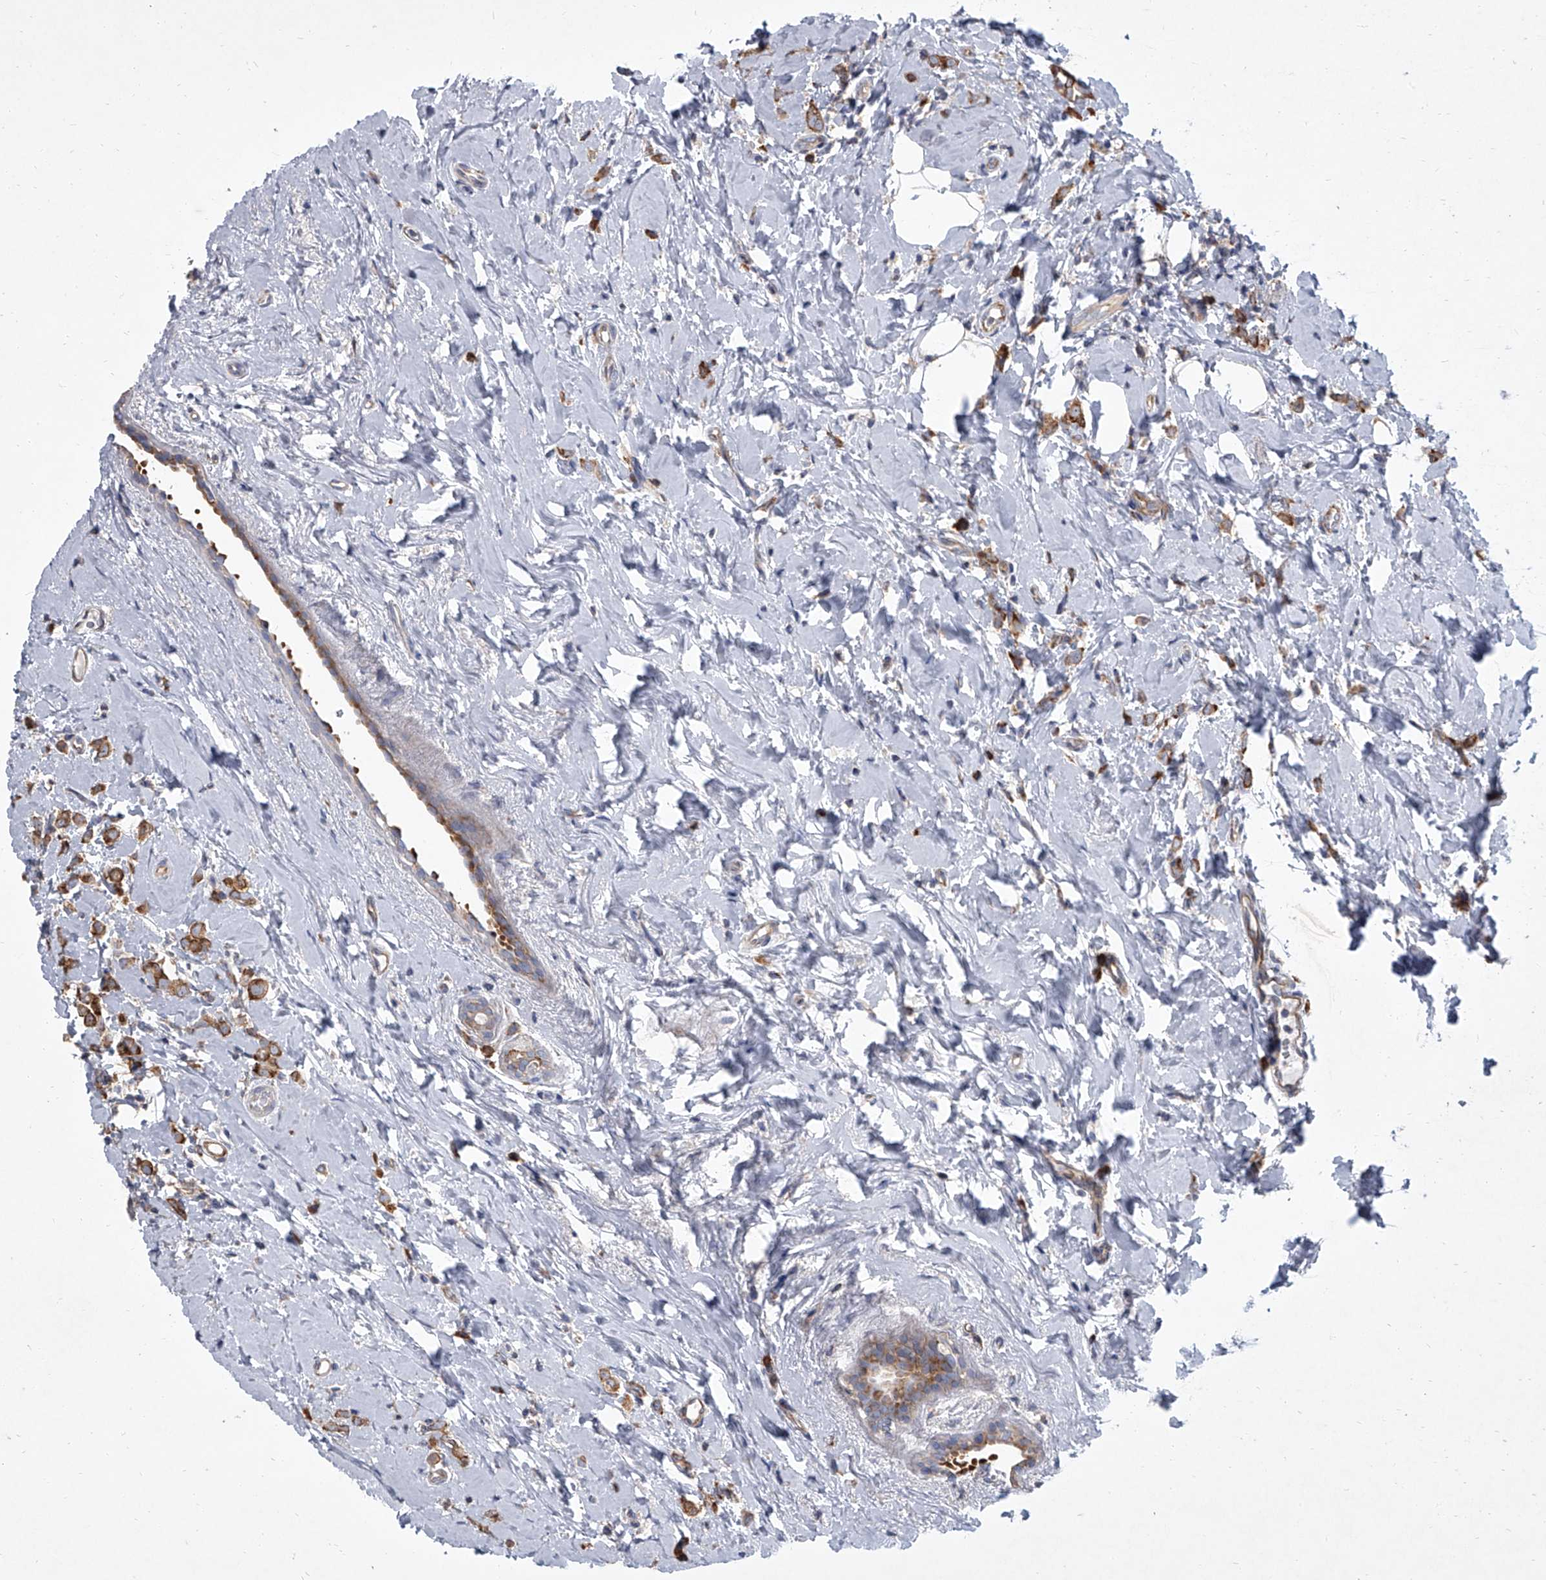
{"staining": {"intensity": "moderate", "quantity": ">75%", "location": "cytoplasmic/membranous"}, "tissue": "breast cancer", "cell_type": "Tumor cells", "image_type": "cancer", "snomed": [{"axis": "morphology", "description": "Lobular carcinoma"}, {"axis": "topography", "description": "Breast"}], "caption": "DAB (3,3'-diaminobenzidine) immunohistochemical staining of lobular carcinoma (breast) reveals moderate cytoplasmic/membranous protein staining in approximately >75% of tumor cells.", "gene": "EIF2S2", "patient": {"sex": "female", "age": 47}}